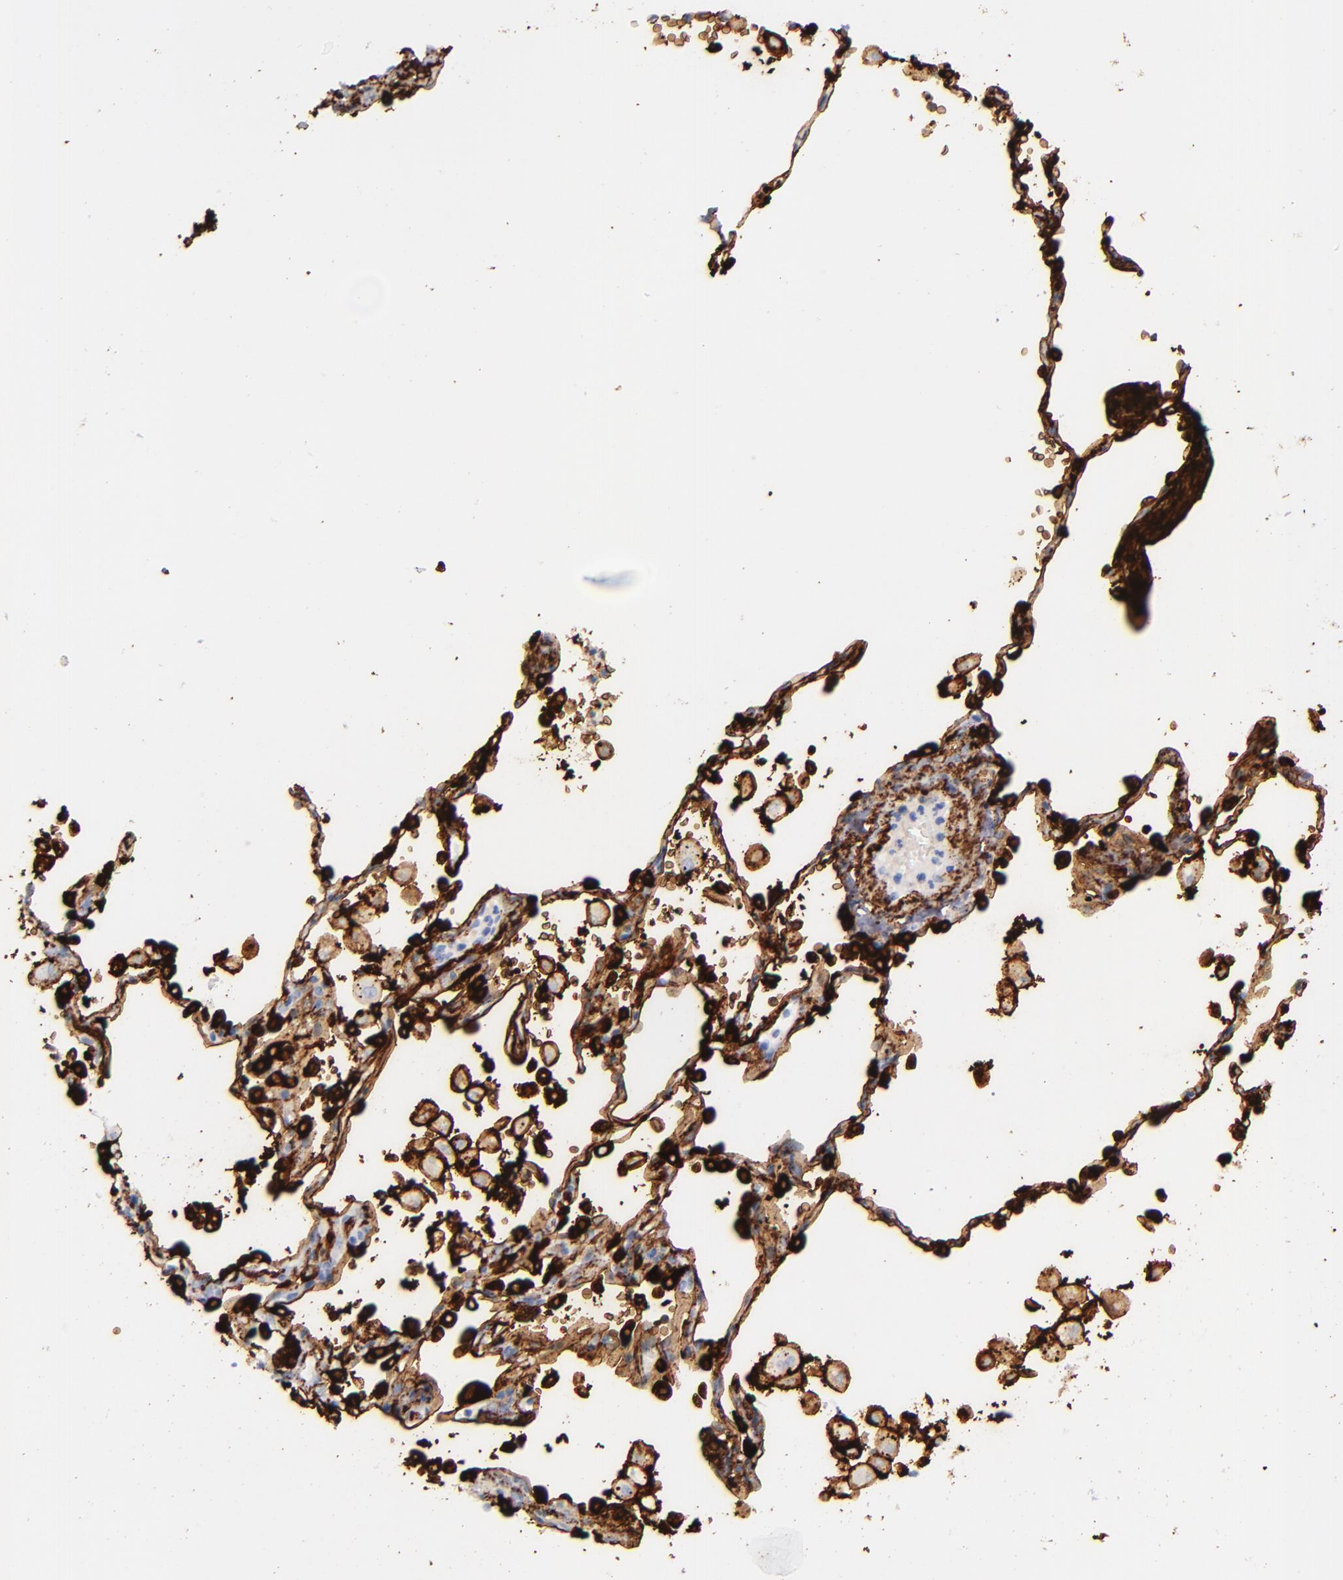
{"staining": {"intensity": "strong", "quantity": ">75%", "location": "cytoplasmic/membranous"}, "tissue": "lung cancer", "cell_type": "Tumor cells", "image_type": "cancer", "snomed": [{"axis": "morphology", "description": "Squamous cell carcinoma, NOS"}, {"axis": "topography", "description": "Lung"}], "caption": "A micrograph showing strong cytoplasmic/membranous positivity in approximately >75% of tumor cells in lung cancer, as visualized by brown immunohistochemical staining.", "gene": "SFTPA2", "patient": {"sex": "male", "age": 71}}